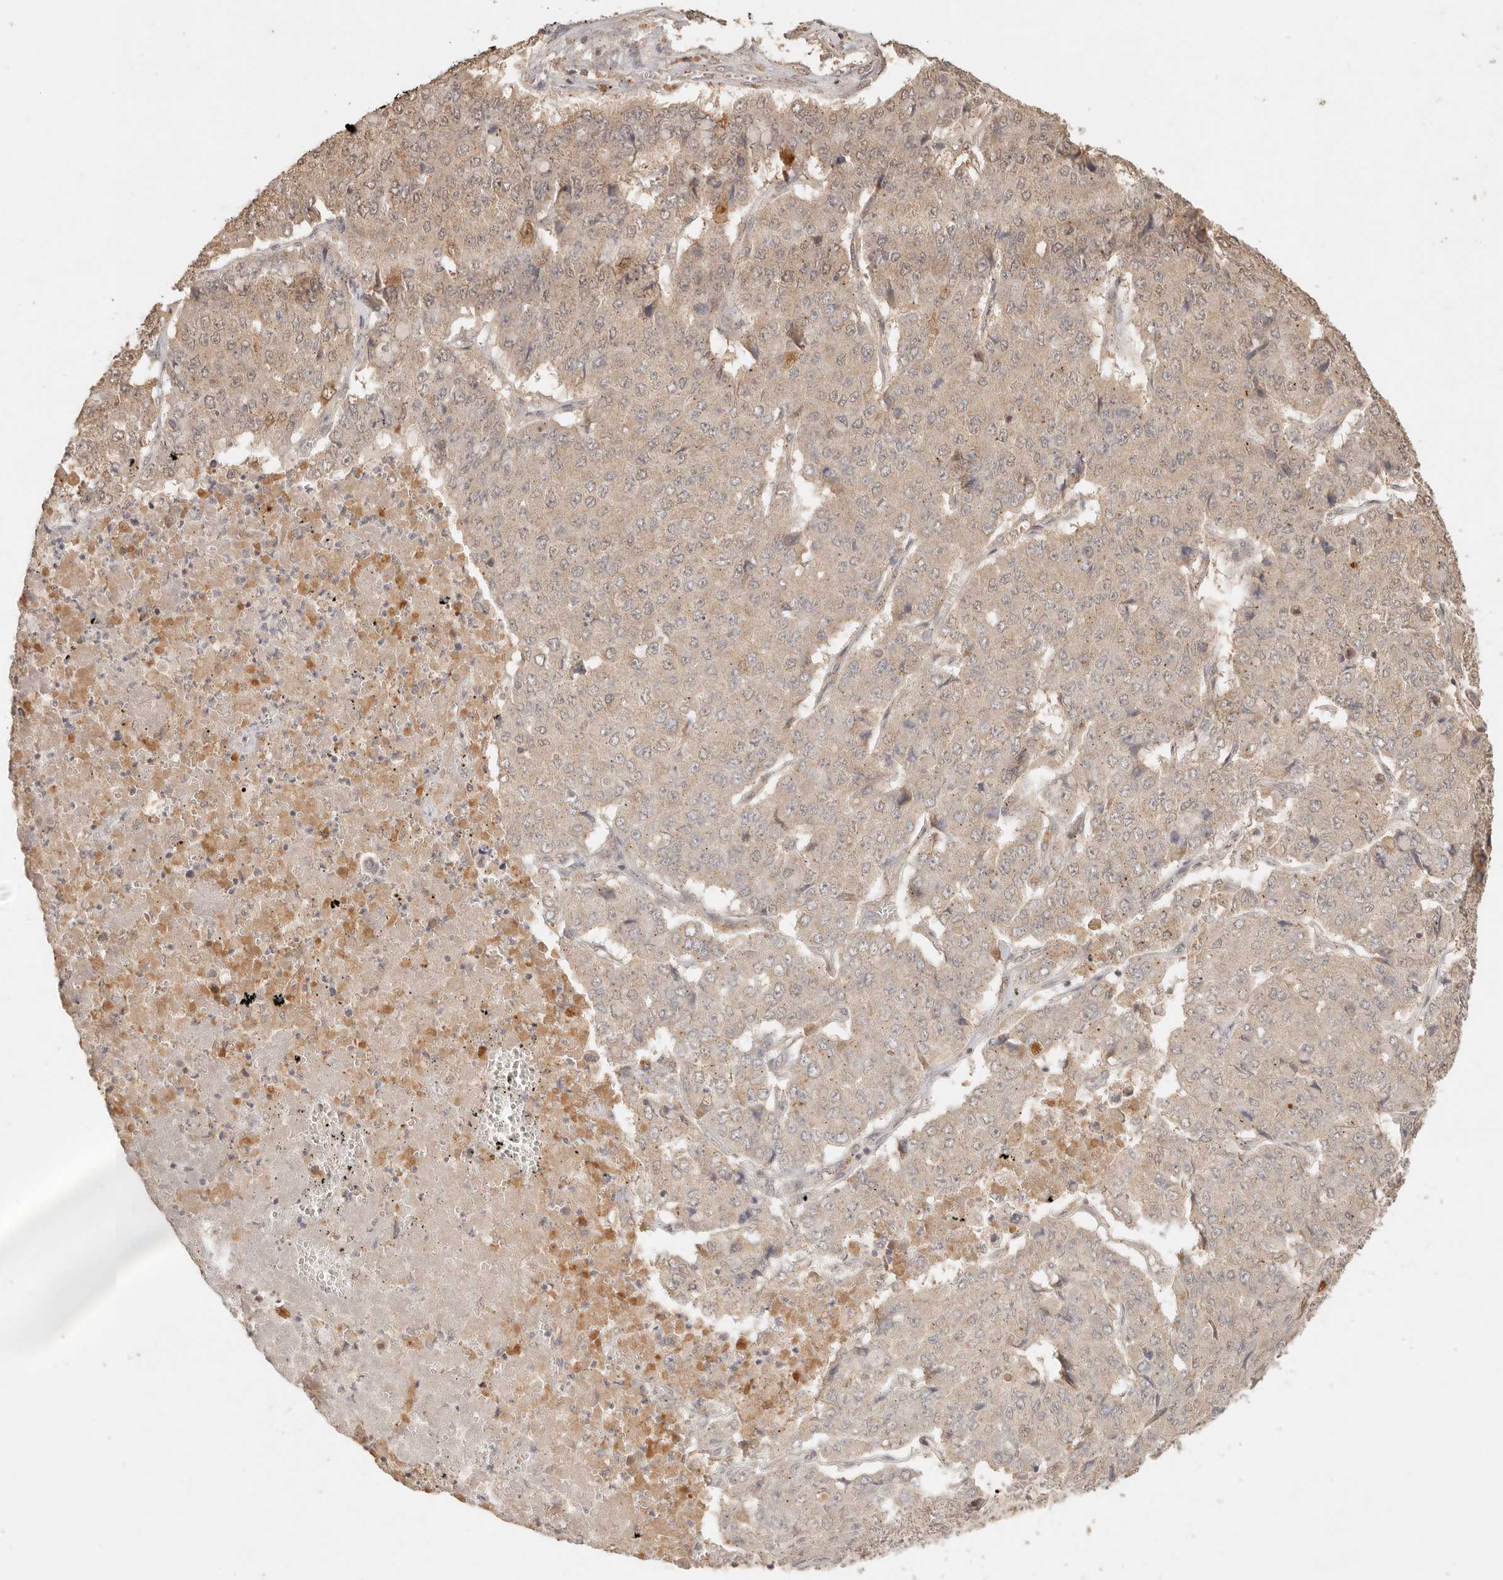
{"staining": {"intensity": "moderate", "quantity": "<25%", "location": "cytoplasmic/membranous"}, "tissue": "pancreatic cancer", "cell_type": "Tumor cells", "image_type": "cancer", "snomed": [{"axis": "morphology", "description": "Adenocarcinoma, NOS"}, {"axis": "topography", "description": "Pancreas"}], "caption": "About <25% of tumor cells in human pancreatic cancer (adenocarcinoma) demonstrate moderate cytoplasmic/membranous protein expression as visualized by brown immunohistochemical staining.", "gene": "LMO4", "patient": {"sex": "male", "age": 50}}